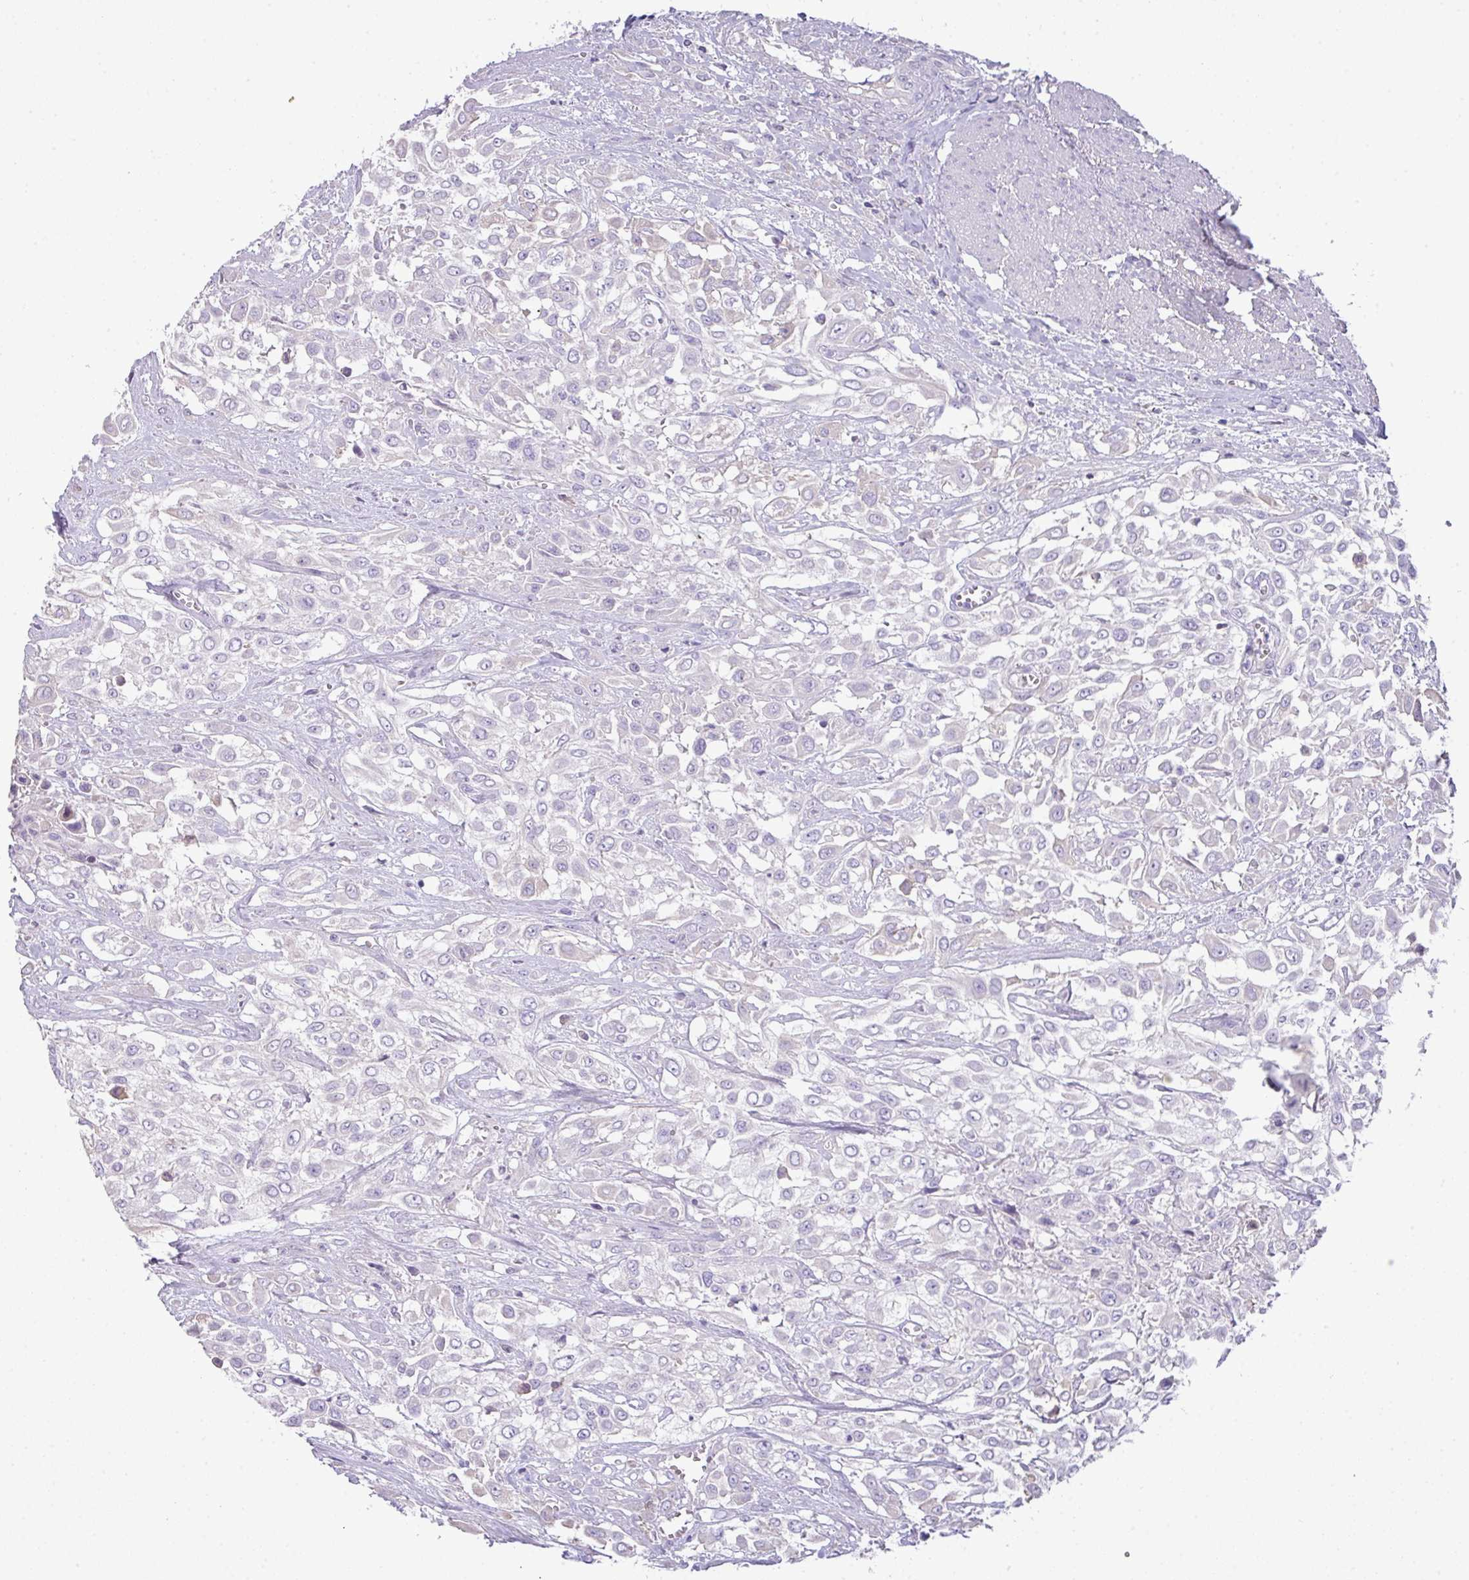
{"staining": {"intensity": "negative", "quantity": "none", "location": "none"}, "tissue": "urothelial cancer", "cell_type": "Tumor cells", "image_type": "cancer", "snomed": [{"axis": "morphology", "description": "Urothelial carcinoma, High grade"}, {"axis": "topography", "description": "Urinary bladder"}], "caption": "There is no significant positivity in tumor cells of urothelial carcinoma (high-grade).", "gene": "OR6C6", "patient": {"sex": "male", "age": 57}}